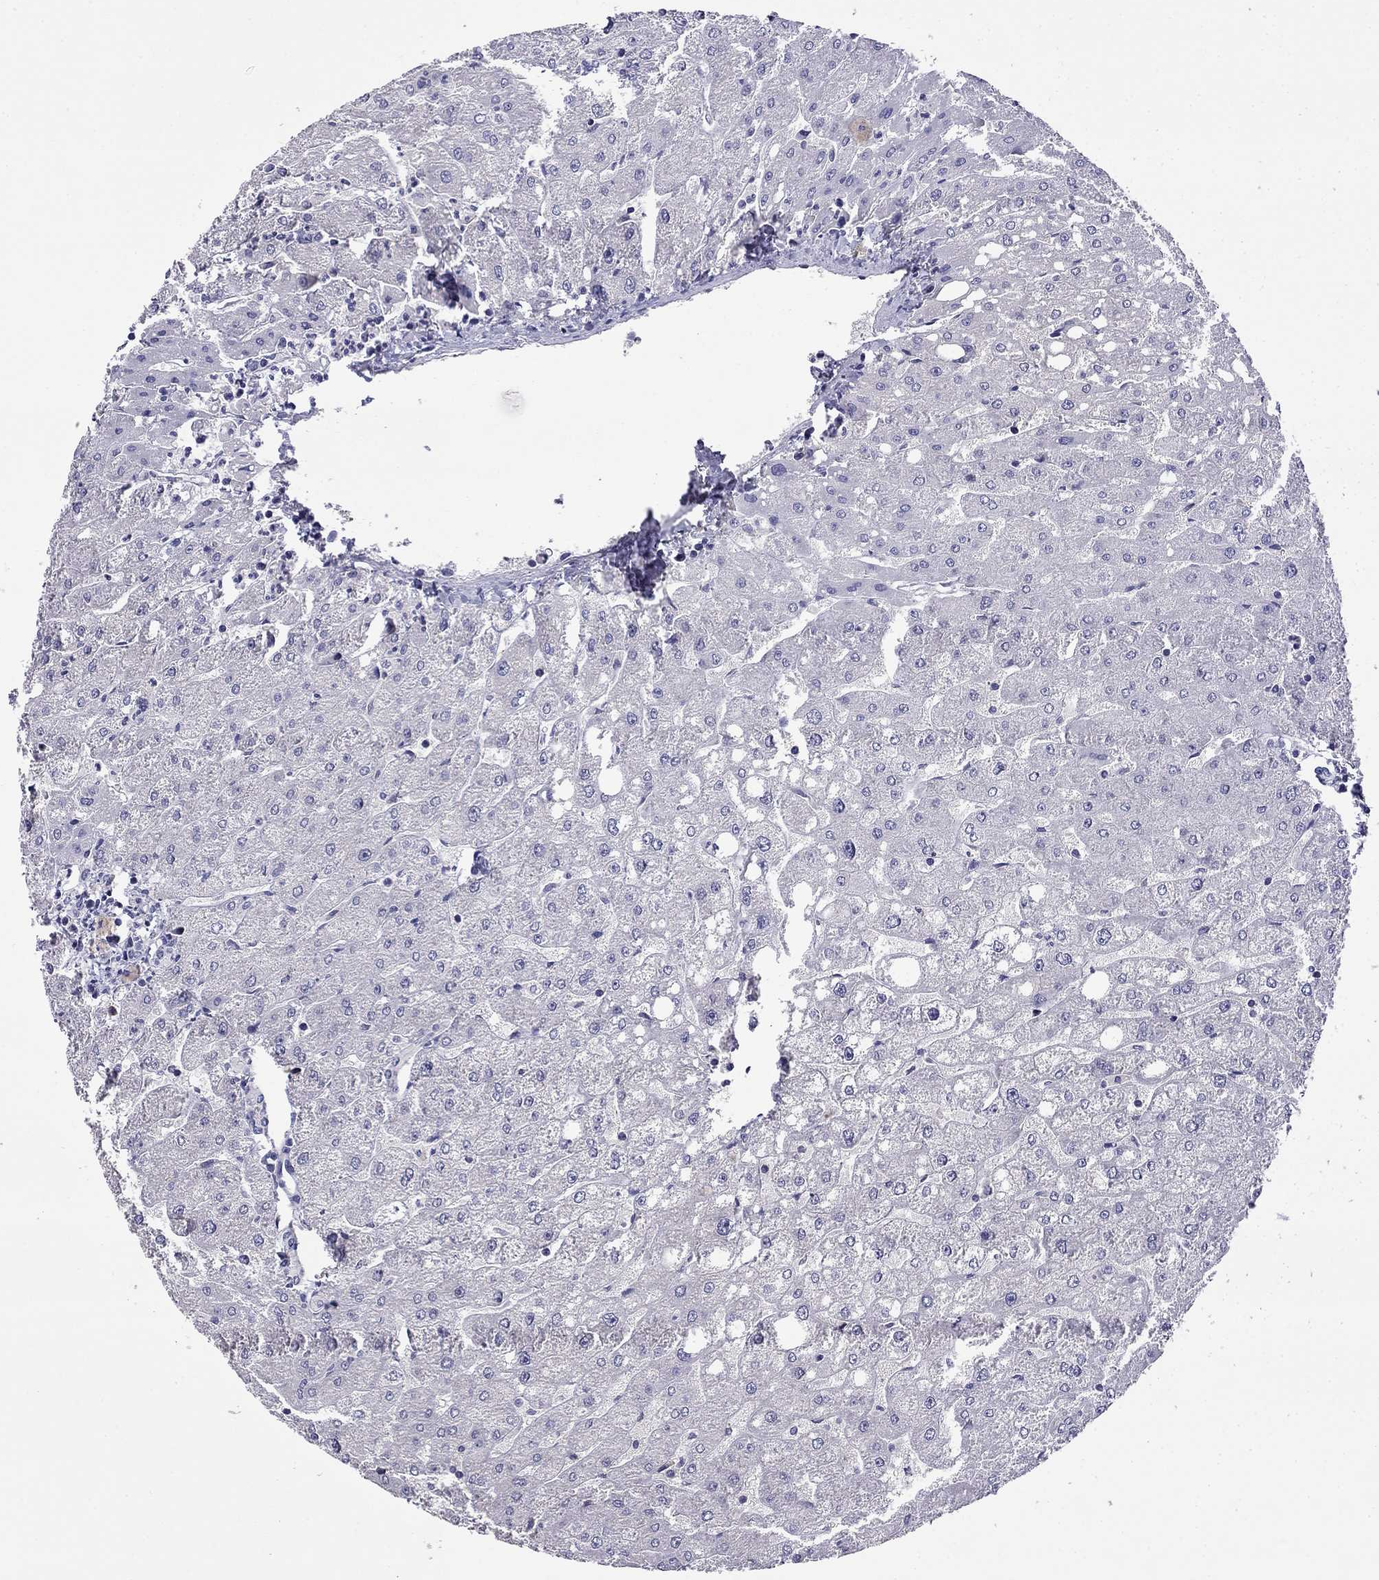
{"staining": {"intensity": "negative", "quantity": "none", "location": "none"}, "tissue": "liver", "cell_type": "Cholangiocytes", "image_type": "normal", "snomed": [{"axis": "morphology", "description": "Normal tissue, NOS"}, {"axis": "topography", "description": "Liver"}], "caption": "Normal liver was stained to show a protein in brown. There is no significant expression in cholangiocytes. (DAB (3,3'-diaminobenzidine) immunohistochemistry visualized using brightfield microscopy, high magnification).", "gene": "PRR18", "patient": {"sex": "male", "age": 67}}